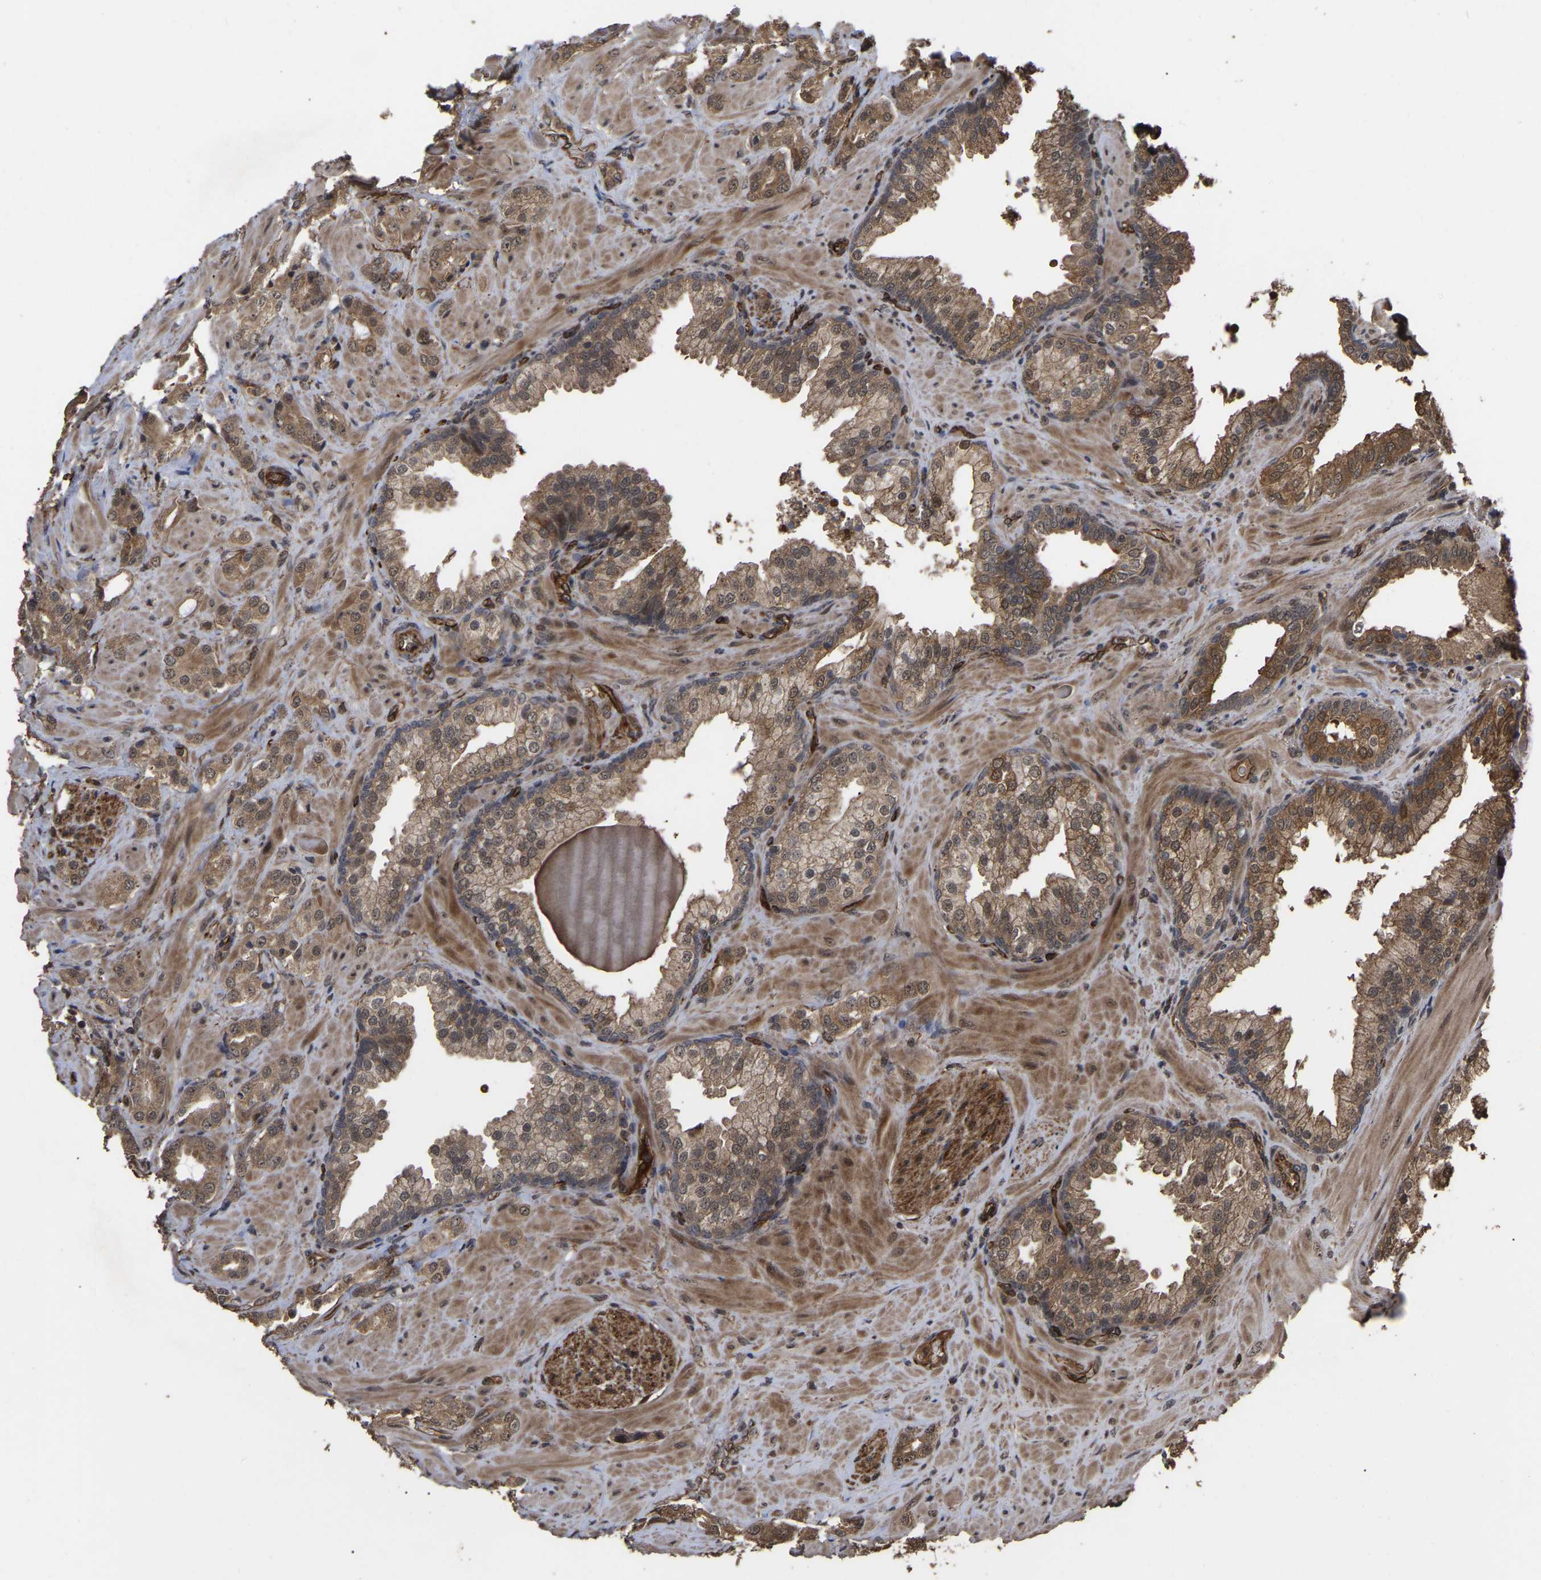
{"staining": {"intensity": "moderate", "quantity": ">75%", "location": "cytoplasmic/membranous"}, "tissue": "prostate cancer", "cell_type": "Tumor cells", "image_type": "cancer", "snomed": [{"axis": "morphology", "description": "Adenocarcinoma, High grade"}, {"axis": "topography", "description": "Prostate"}], "caption": "IHC (DAB (3,3'-diaminobenzidine)) staining of human adenocarcinoma (high-grade) (prostate) shows moderate cytoplasmic/membranous protein positivity in about >75% of tumor cells.", "gene": "FAM161B", "patient": {"sex": "male", "age": 64}}